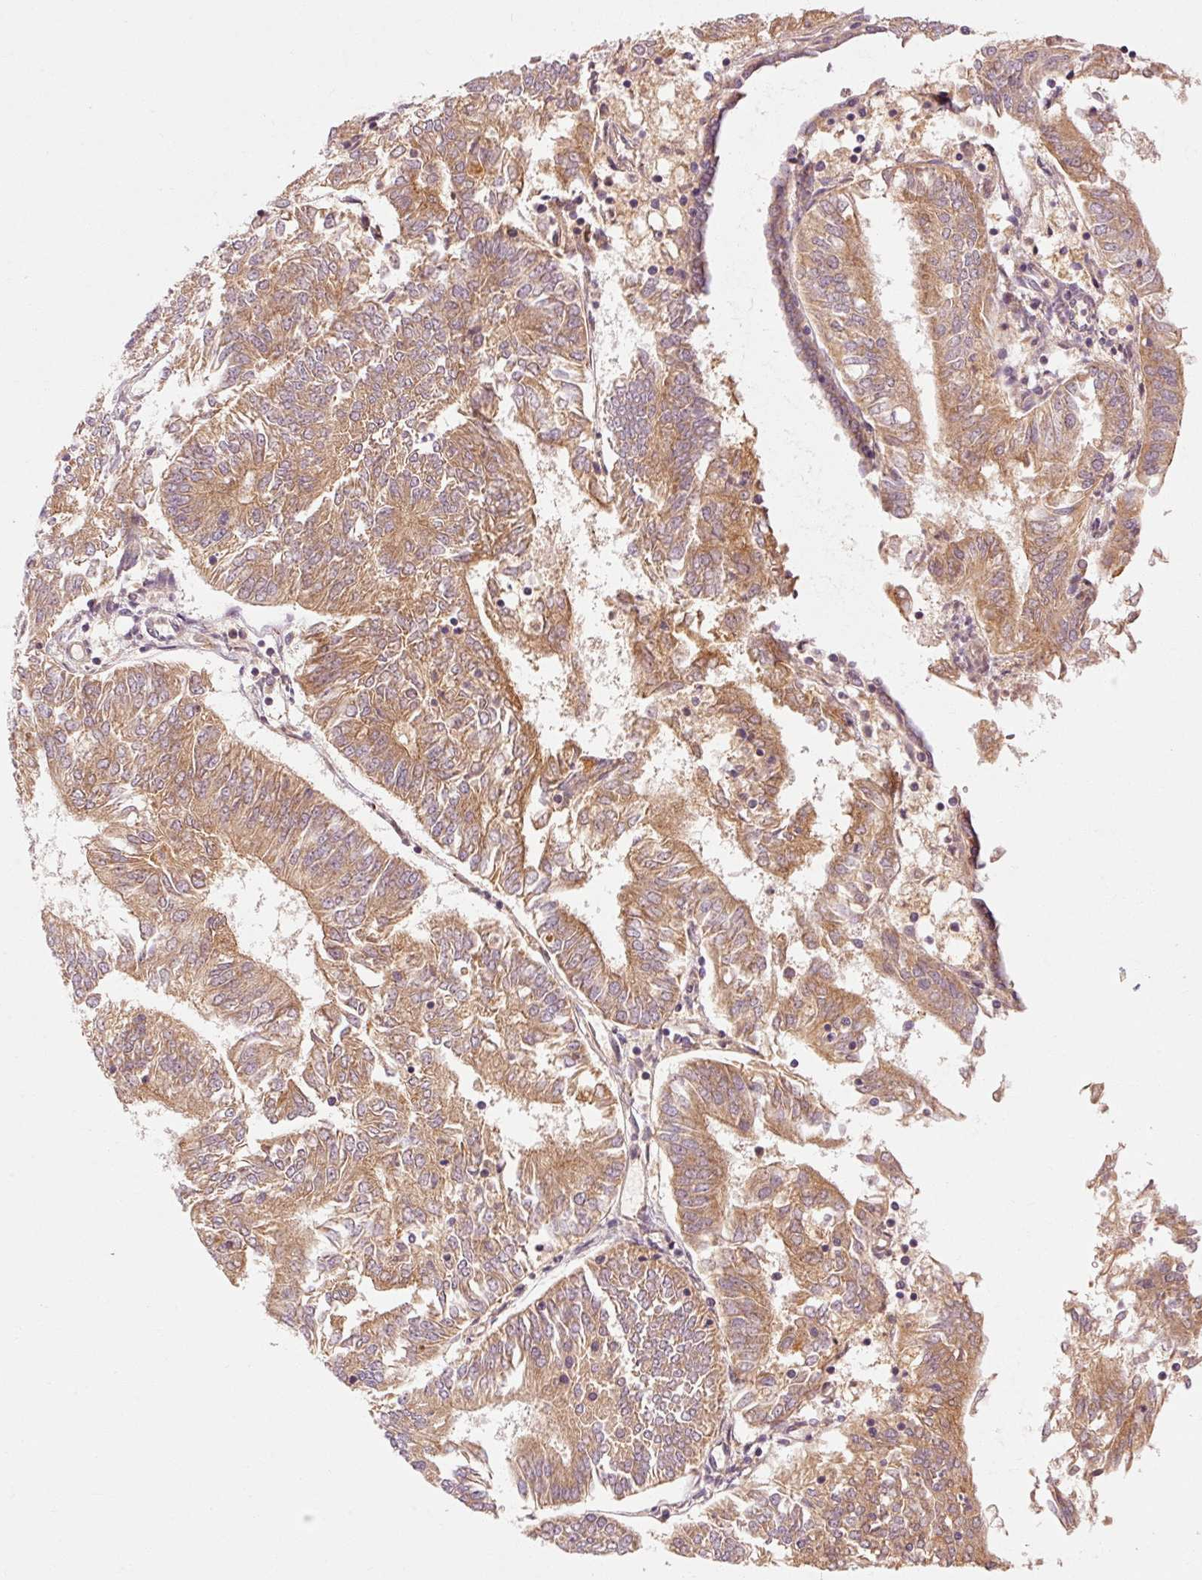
{"staining": {"intensity": "moderate", "quantity": "25%-75%", "location": "cytoplasmic/membranous"}, "tissue": "endometrial cancer", "cell_type": "Tumor cells", "image_type": "cancer", "snomed": [{"axis": "morphology", "description": "Adenocarcinoma, NOS"}, {"axis": "topography", "description": "Endometrium"}], "caption": "Protein staining displays moderate cytoplasmic/membranous staining in about 25%-75% of tumor cells in endometrial adenocarcinoma.", "gene": "CTNNA1", "patient": {"sex": "female", "age": 58}}